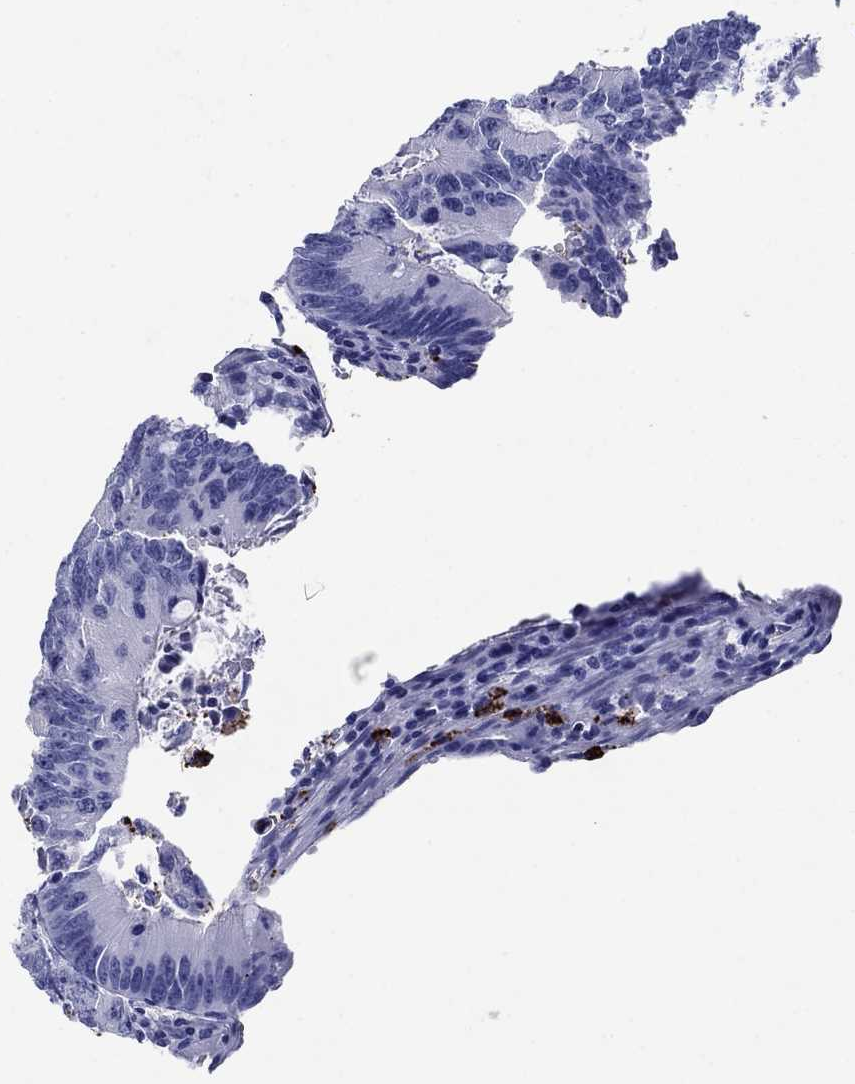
{"staining": {"intensity": "negative", "quantity": "none", "location": "none"}, "tissue": "colorectal cancer", "cell_type": "Tumor cells", "image_type": "cancer", "snomed": [{"axis": "morphology", "description": "Adenocarcinoma, NOS"}, {"axis": "topography", "description": "Colon"}], "caption": "Colorectal cancer stained for a protein using immunohistochemistry reveals no expression tumor cells.", "gene": "AZU1", "patient": {"sex": "female", "age": 87}}